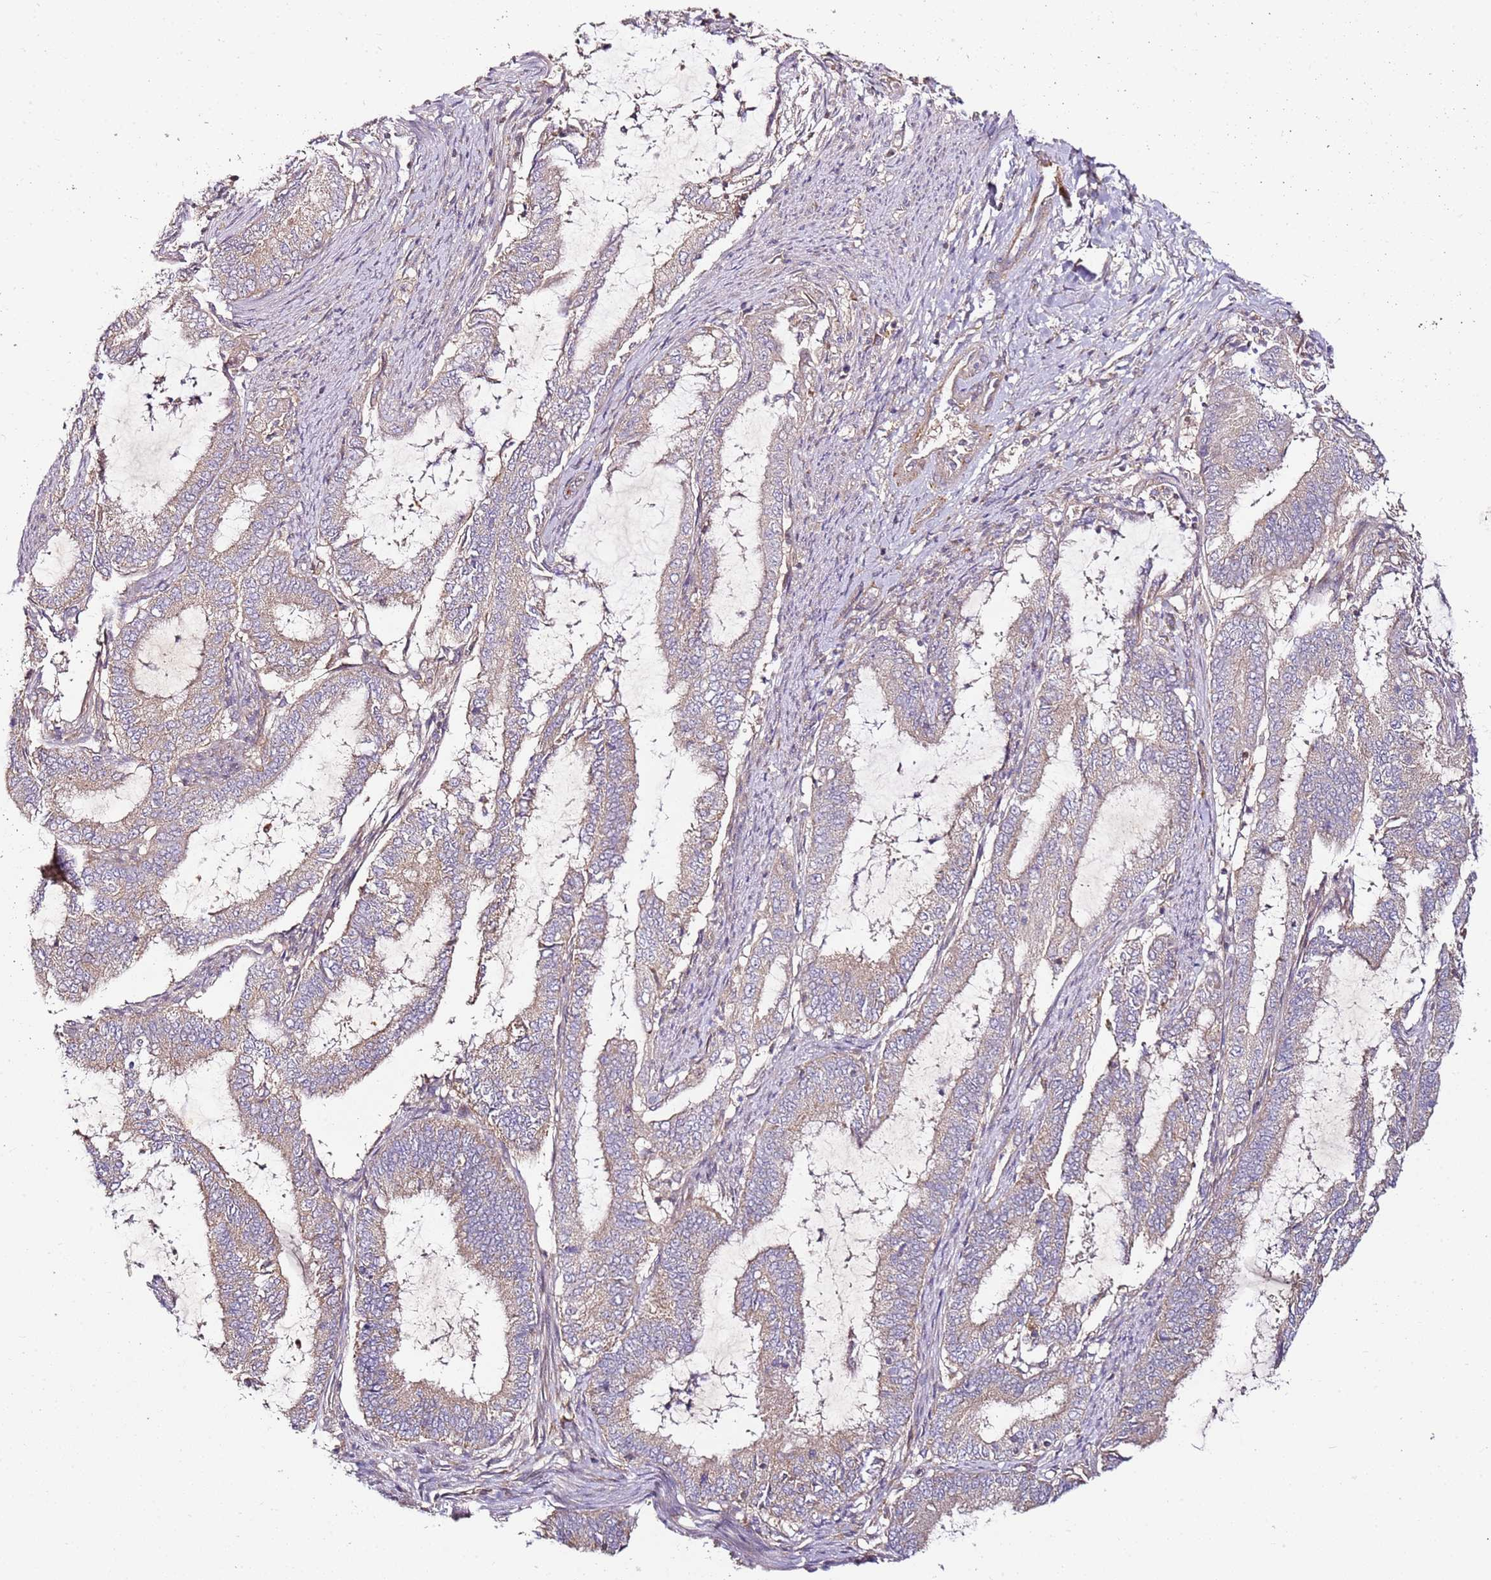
{"staining": {"intensity": "weak", "quantity": "<25%", "location": "cytoplasmic/membranous"}, "tissue": "endometrial cancer", "cell_type": "Tumor cells", "image_type": "cancer", "snomed": [{"axis": "morphology", "description": "Adenocarcinoma, NOS"}, {"axis": "topography", "description": "Endometrium"}], "caption": "Histopathology image shows no protein positivity in tumor cells of endometrial cancer tissue.", "gene": "KRTAP21-3", "patient": {"sex": "female", "age": 51}}